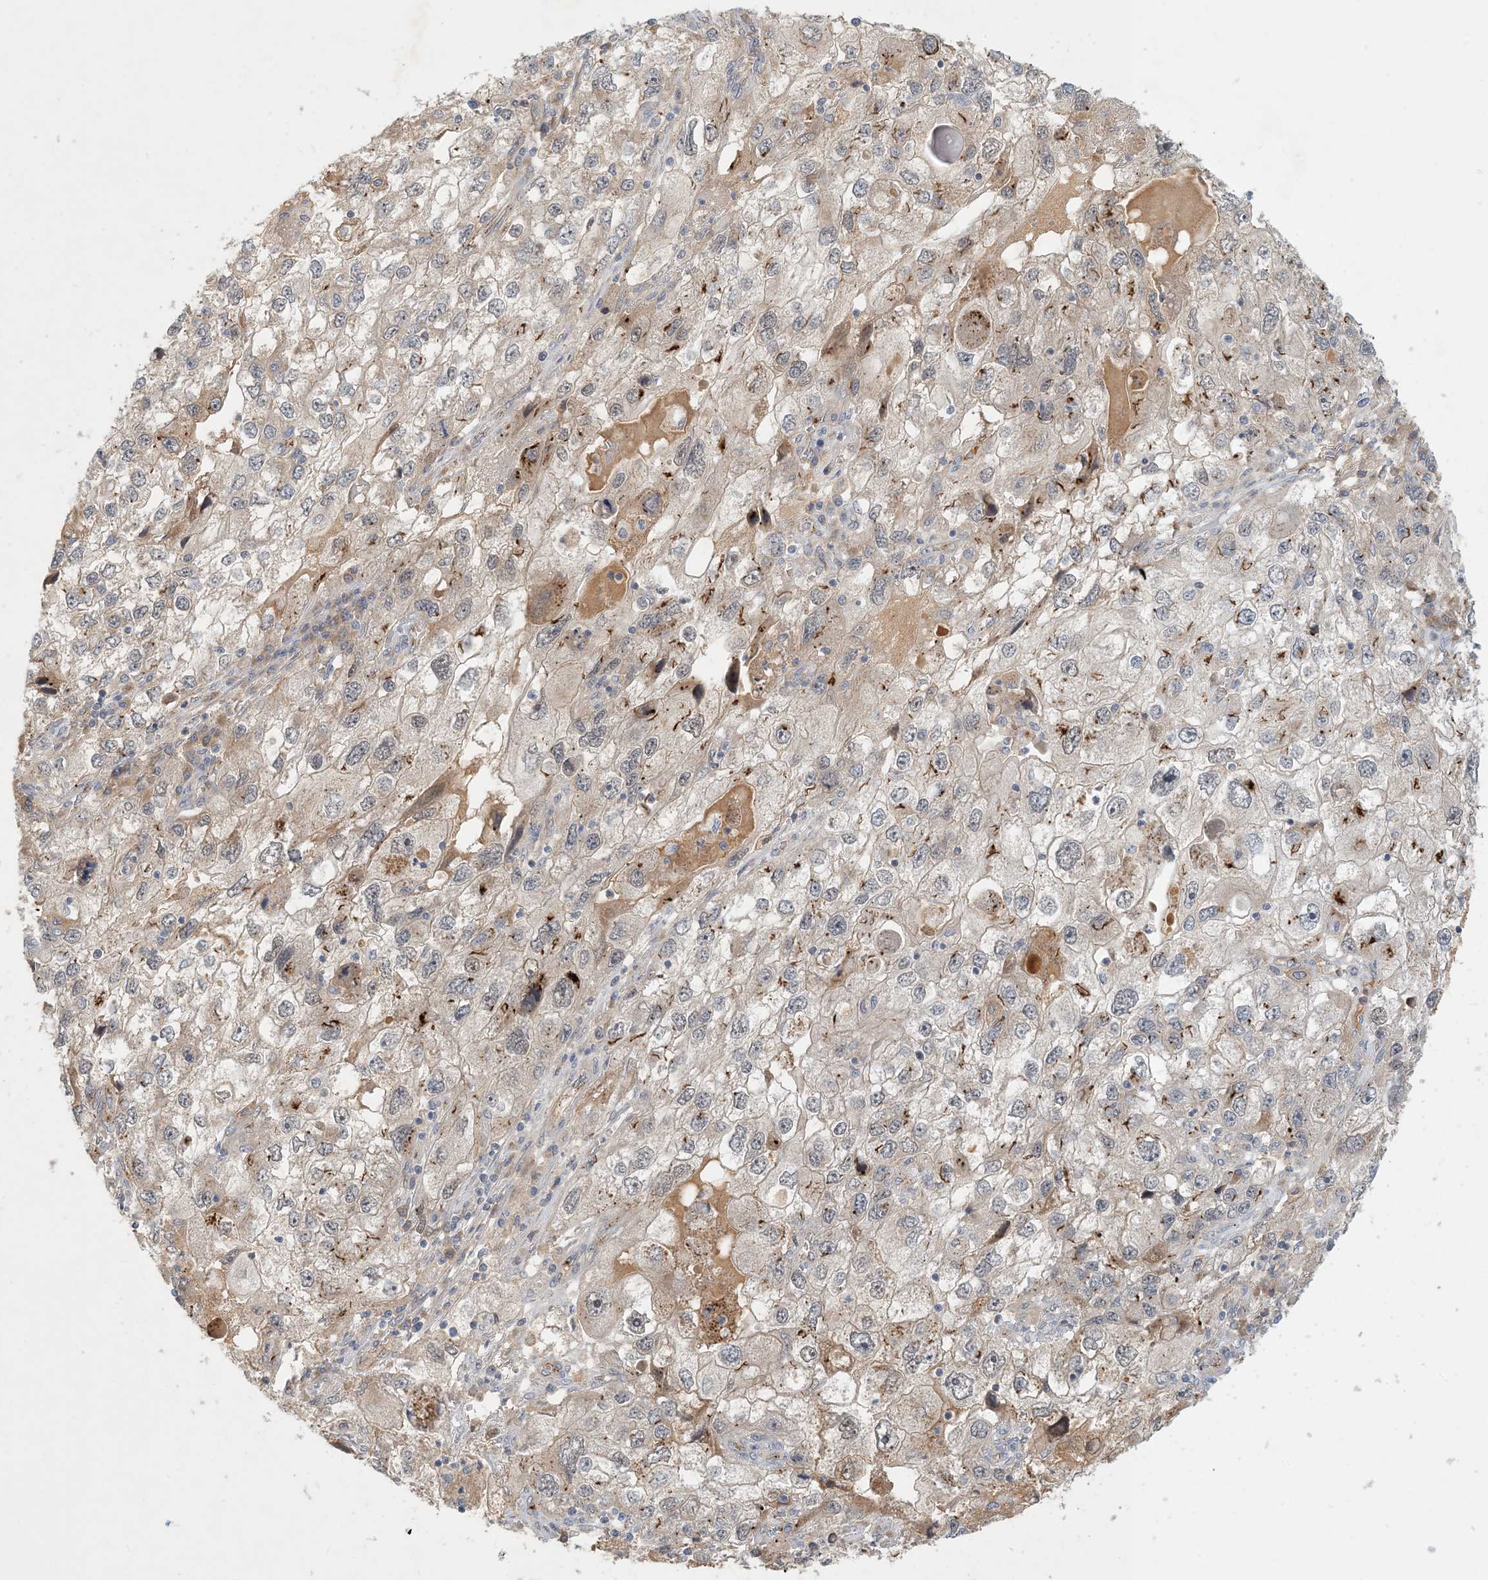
{"staining": {"intensity": "weak", "quantity": "25%-75%", "location": "cytoplasmic/membranous"}, "tissue": "endometrial cancer", "cell_type": "Tumor cells", "image_type": "cancer", "snomed": [{"axis": "morphology", "description": "Adenocarcinoma, NOS"}, {"axis": "topography", "description": "Endometrium"}], "caption": "There is low levels of weak cytoplasmic/membranous staining in tumor cells of endometrial adenocarcinoma, as demonstrated by immunohistochemical staining (brown color).", "gene": "ZBTB3", "patient": {"sex": "female", "age": 49}}